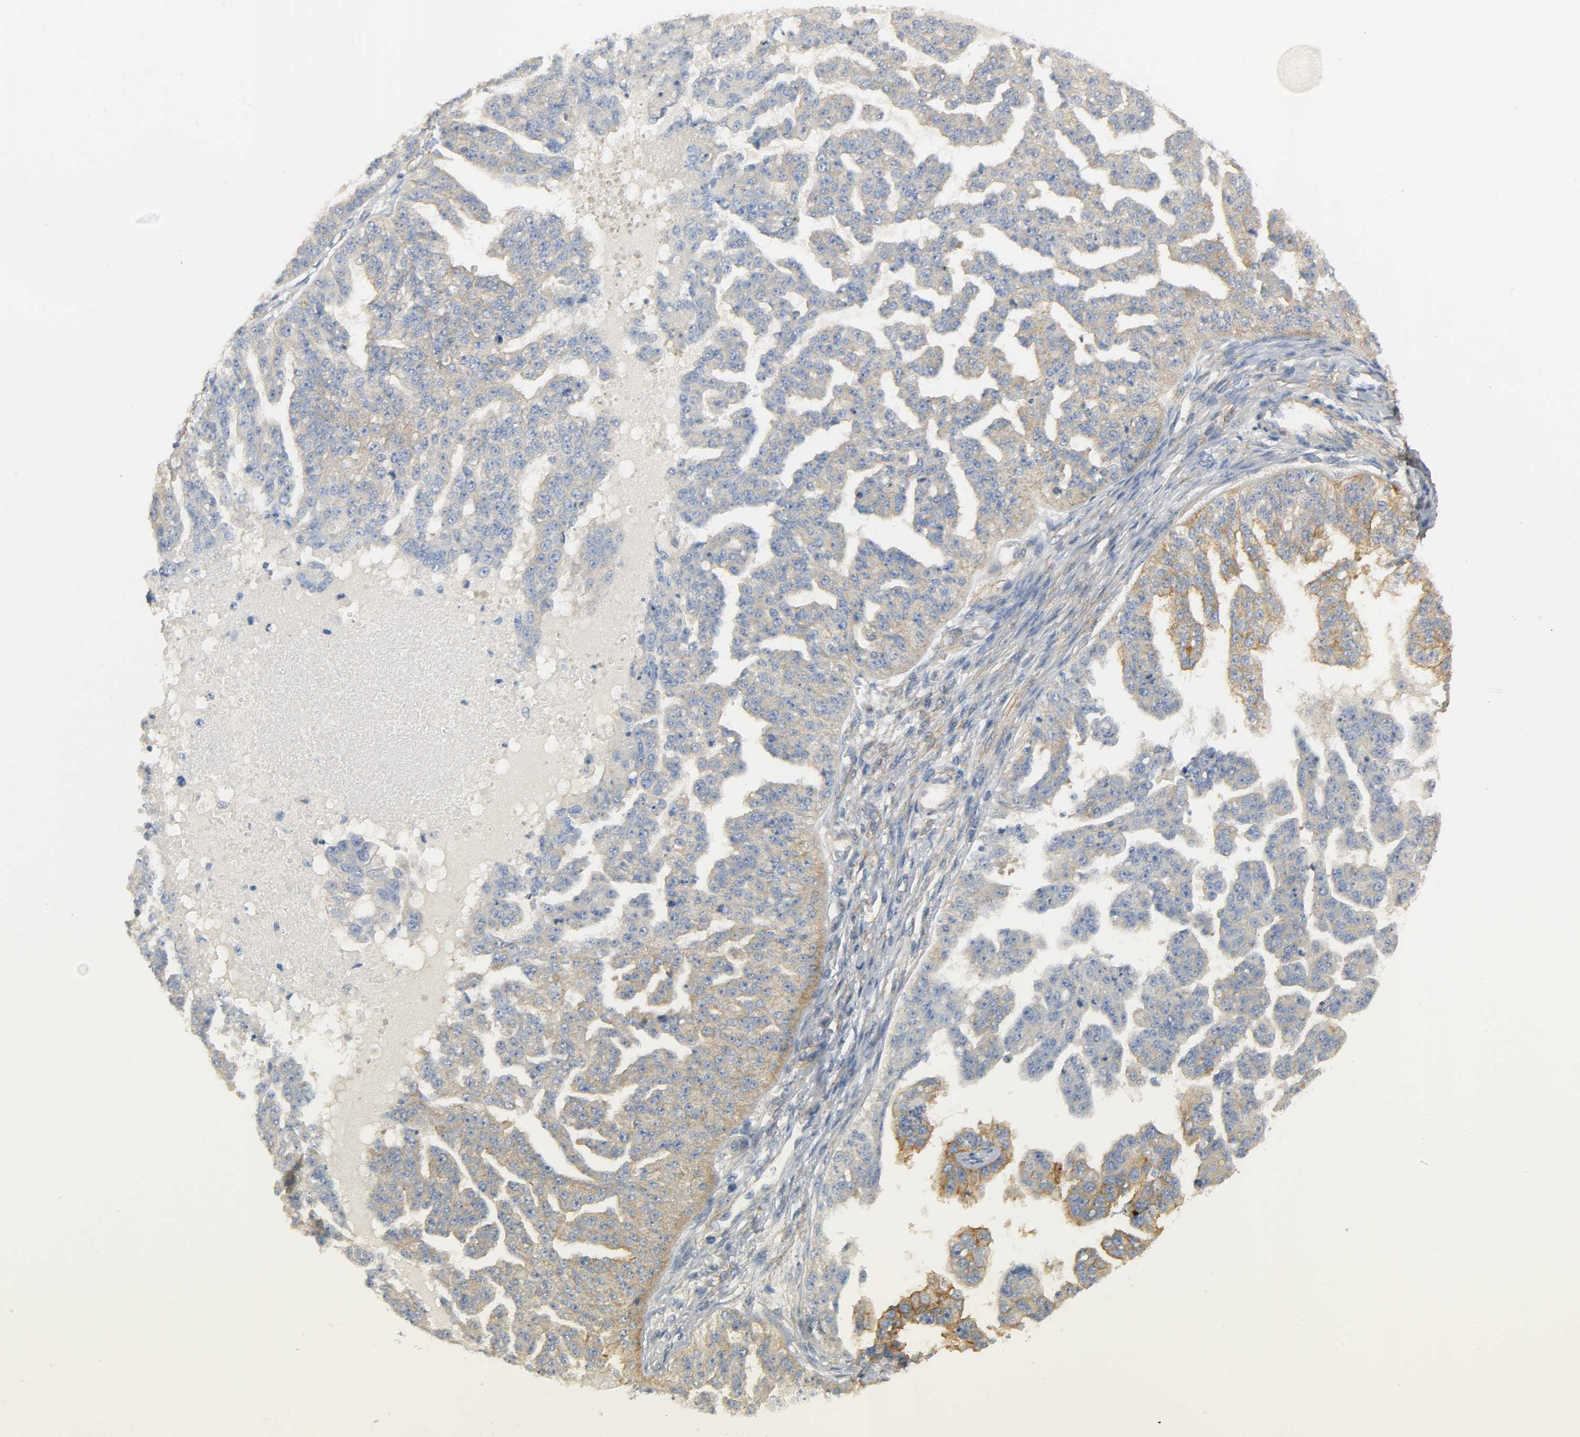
{"staining": {"intensity": "moderate", "quantity": ">75%", "location": "cytoplasmic/membranous"}, "tissue": "ovarian cancer", "cell_type": "Tumor cells", "image_type": "cancer", "snomed": [{"axis": "morphology", "description": "Cystadenocarcinoma, serous, NOS"}, {"axis": "topography", "description": "Ovary"}], "caption": "A high-resolution histopathology image shows immunohistochemistry (IHC) staining of ovarian cancer, which reveals moderate cytoplasmic/membranous positivity in about >75% of tumor cells.", "gene": "ARPC1A", "patient": {"sex": "female", "age": 58}}